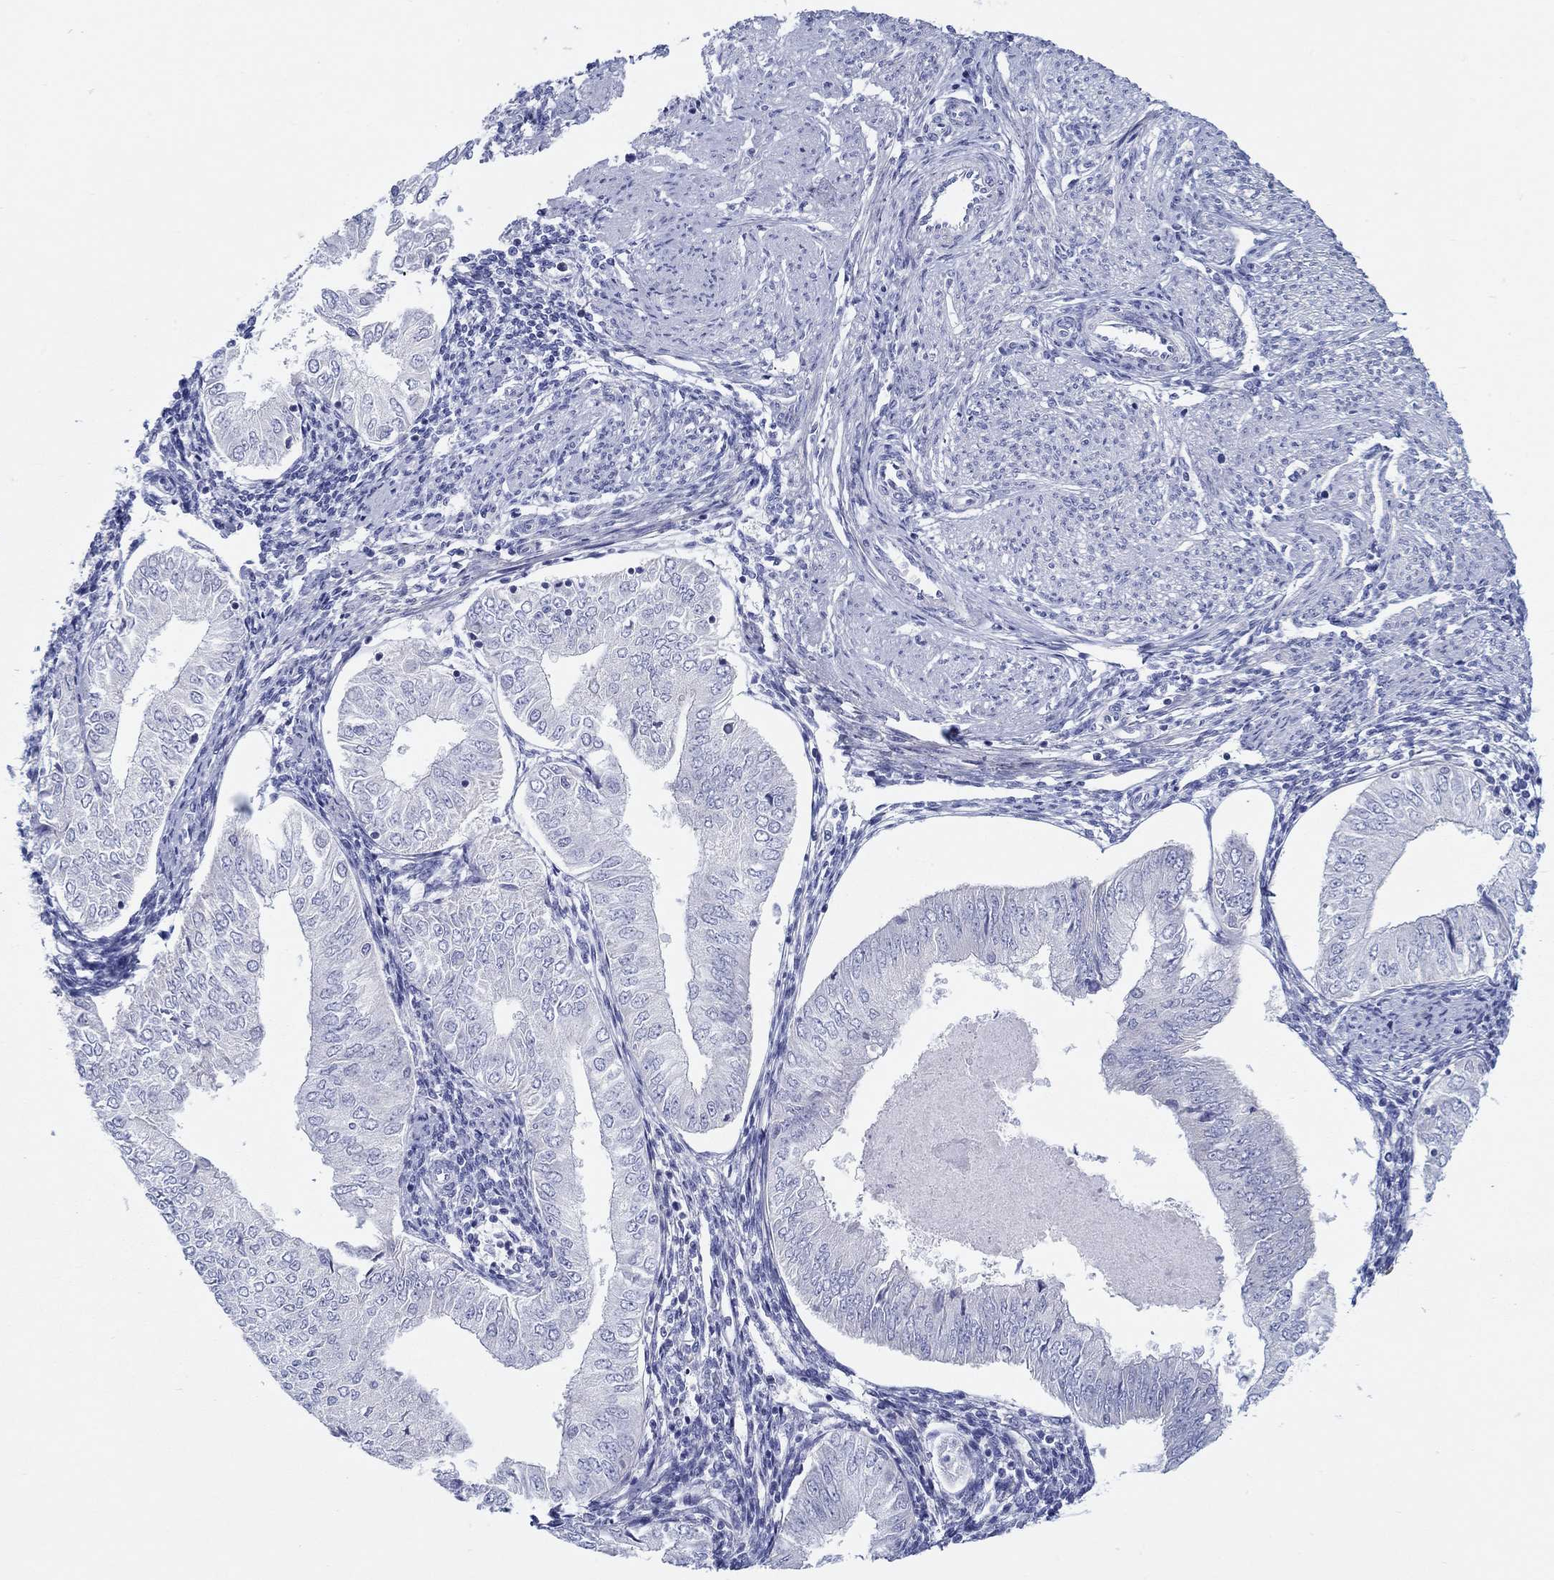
{"staining": {"intensity": "negative", "quantity": "none", "location": "none"}, "tissue": "endometrial cancer", "cell_type": "Tumor cells", "image_type": "cancer", "snomed": [{"axis": "morphology", "description": "Adenocarcinoma, NOS"}, {"axis": "topography", "description": "Endometrium"}], "caption": "A histopathology image of human endometrial cancer (adenocarcinoma) is negative for staining in tumor cells.", "gene": "HAPLN4", "patient": {"sex": "female", "age": 53}}